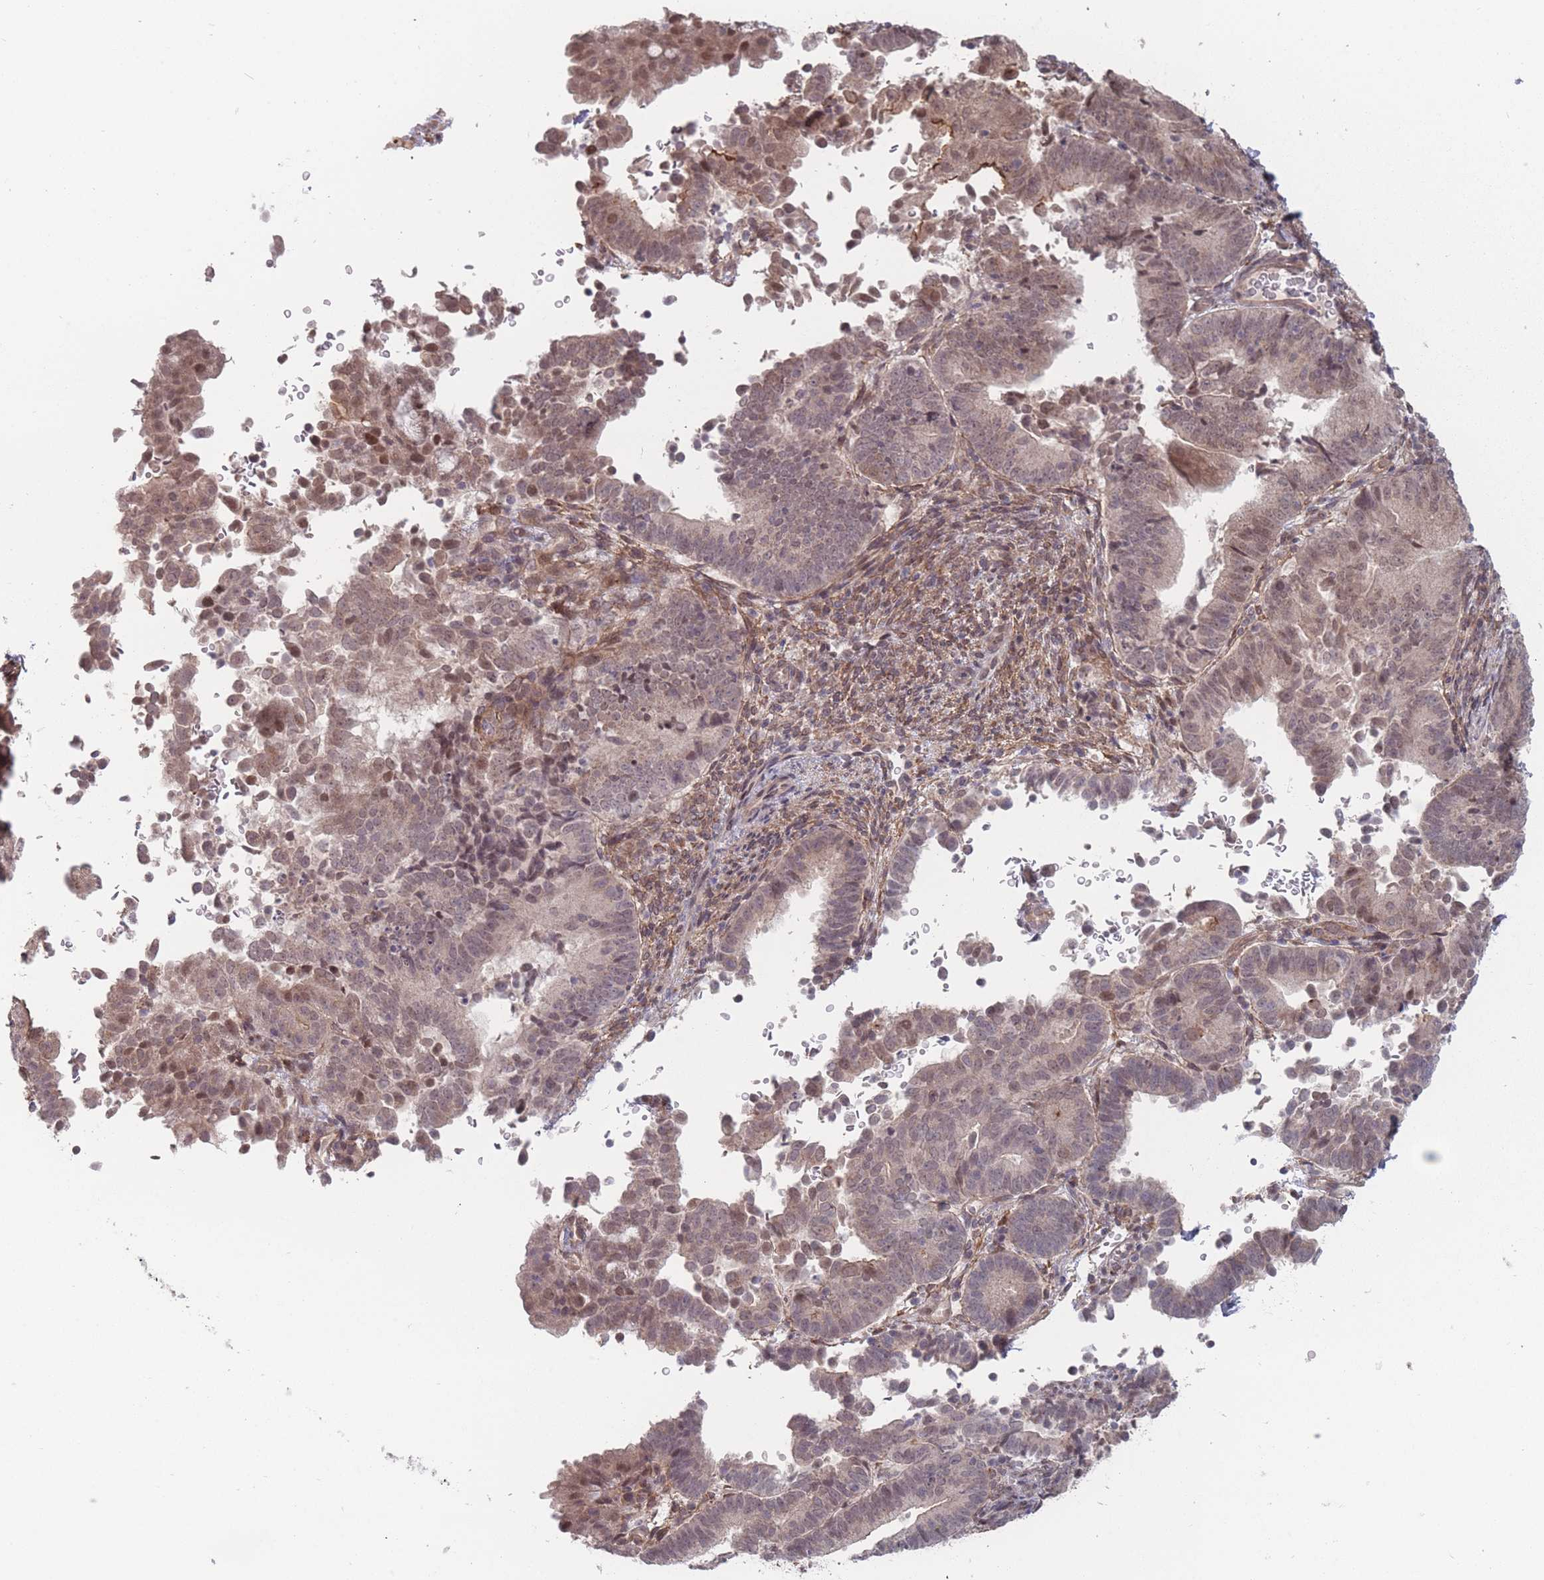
{"staining": {"intensity": "weak", "quantity": ">75%", "location": "nuclear"}, "tissue": "endometrial cancer", "cell_type": "Tumor cells", "image_type": "cancer", "snomed": [{"axis": "morphology", "description": "Adenocarcinoma, NOS"}, {"axis": "topography", "description": "Endometrium"}], "caption": "Endometrial adenocarcinoma stained with DAB IHC demonstrates low levels of weak nuclear positivity in approximately >75% of tumor cells.", "gene": "CNTRL", "patient": {"sex": "female", "age": 70}}